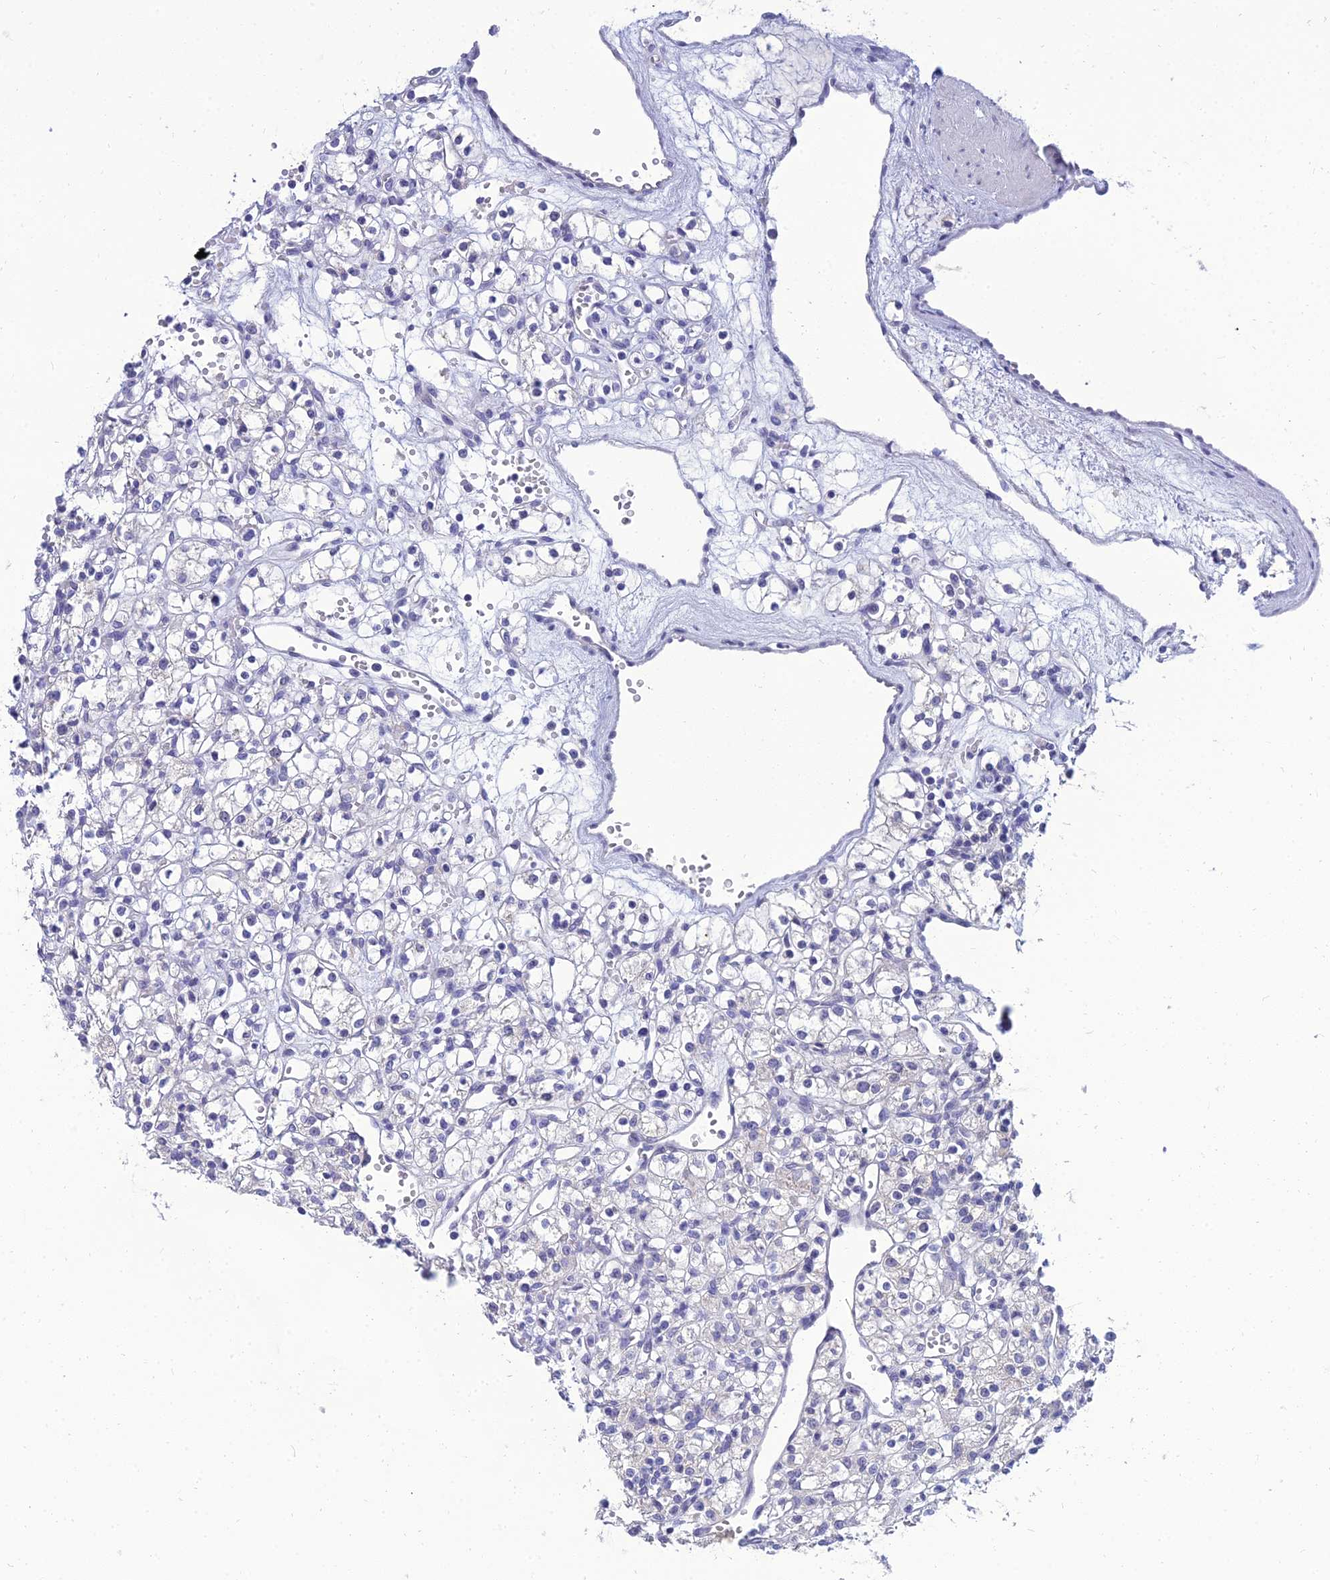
{"staining": {"intensity": "negative", "quantity": "none", "location": "none"}, "tissue": "renal cancer", "cell_type": "Tumor cells", "image_type": "cancer", "snomed": [{"axis": "morphology", "description": "Adenocarcinoma, NOS"}, {"axis": "topography", "description": "Kidney"}], "caption": "High magnification brightfield microscopy of renal adenocarcinoma stained with DAB (3,3'-diaminobenzidine) (brown) and counterstained with hematoxylin (blue): tumor cells show no significant expression. Brightfield microscopy of immunohistochemistry stained with DAB (brown) and hematoxylin (blue), captured at high magnification.", "gene": "NPY", "patient": {"sex": "female", "age": 59}}